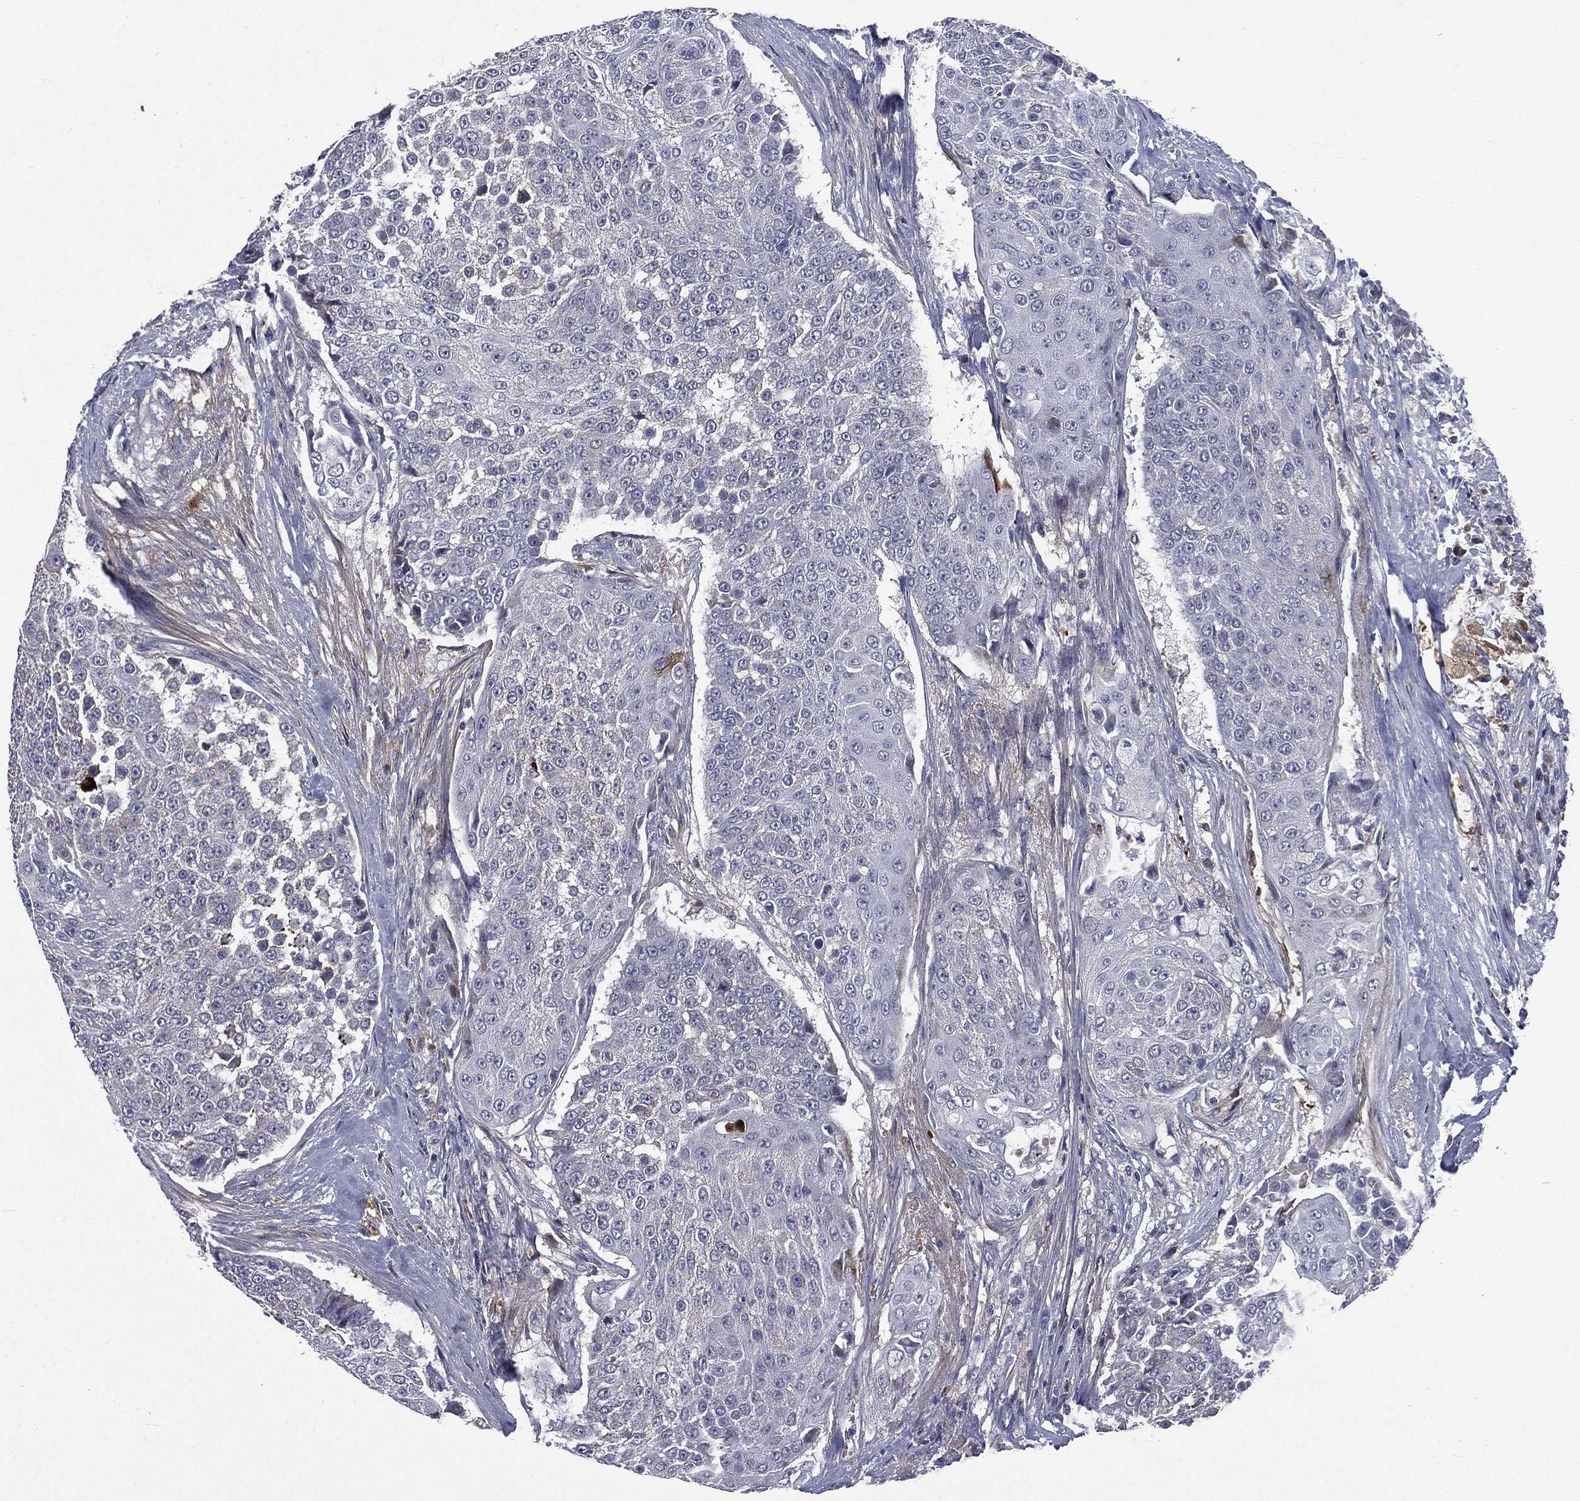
{"staining": {"intensity": "negative", "quantity": "none", "location": "none"}, "tissue": "urothelial cancer", "cell_type": "Tumor cells", "image_type": "cancer", "snomed": [{"axis": "morphology", "description": "Urothelial carcinoma, High grade"}, {"axis": "topography", "description": "Urinary bladder"}], "caption": "Immunohistochemistry (IHC) image of neoplastic tissue: human urothelial cancer stained with DAB demonstrates no significant protein expression in tumor cells.", "gene": "FGG", "patient": {"sex": "female", "age": 63}}